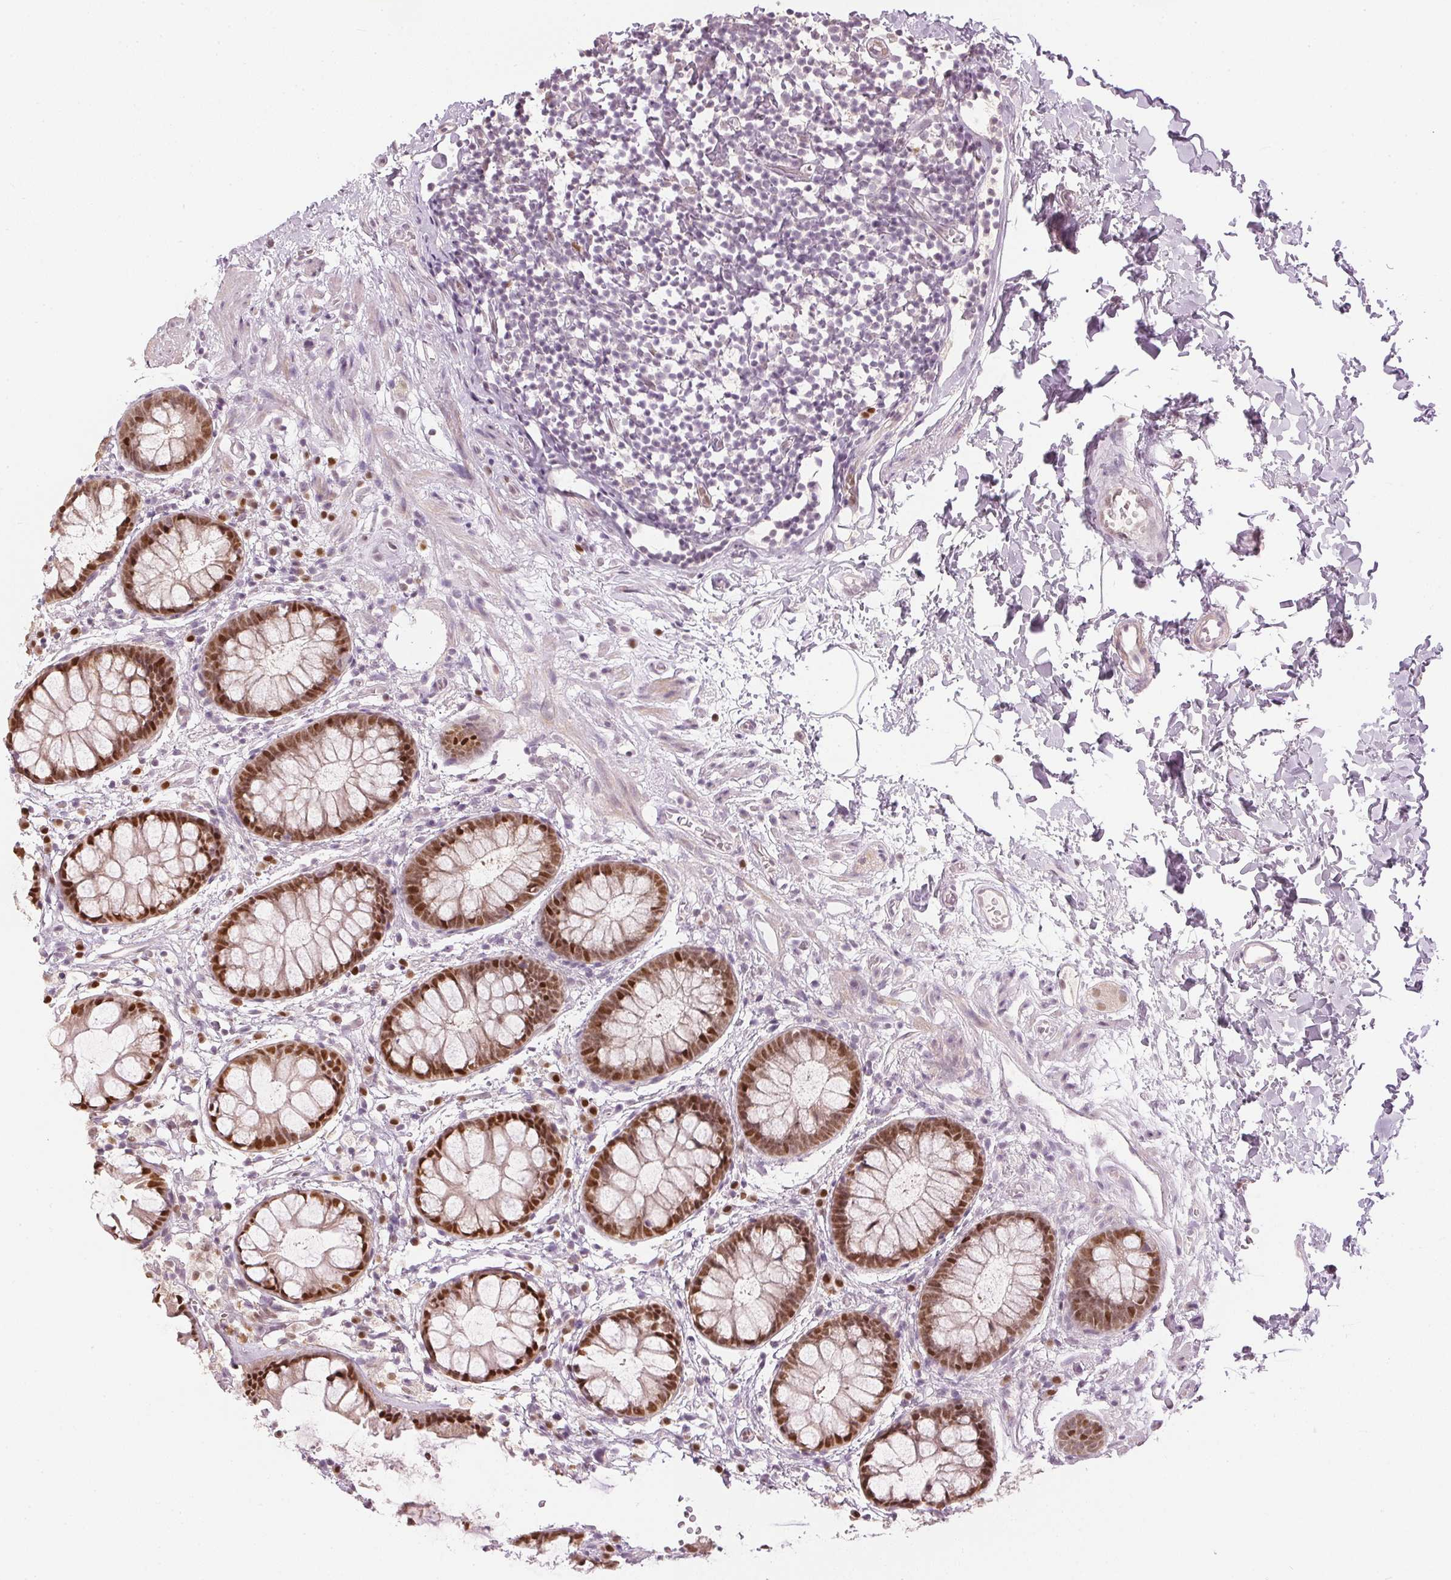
{"staining": {"intensity": "strong", "quantity": ">75%", "location": "nuclear"}, "tissue": "rectum", "cell_type": "Glandular cells", "image_type": "normal", "snomed": [{"axis": "morphology", "description": "Normal tissue, NOS"}, {"axis": "topography", "description": "Rectum"}], "caption": "Glandular cells exhibit high levels of strong nuclear staining in approximately >75% of cells in normal human rectum.", "gene": "ENSG00000267001", "patient": {"sex": "female", "age": 62}}